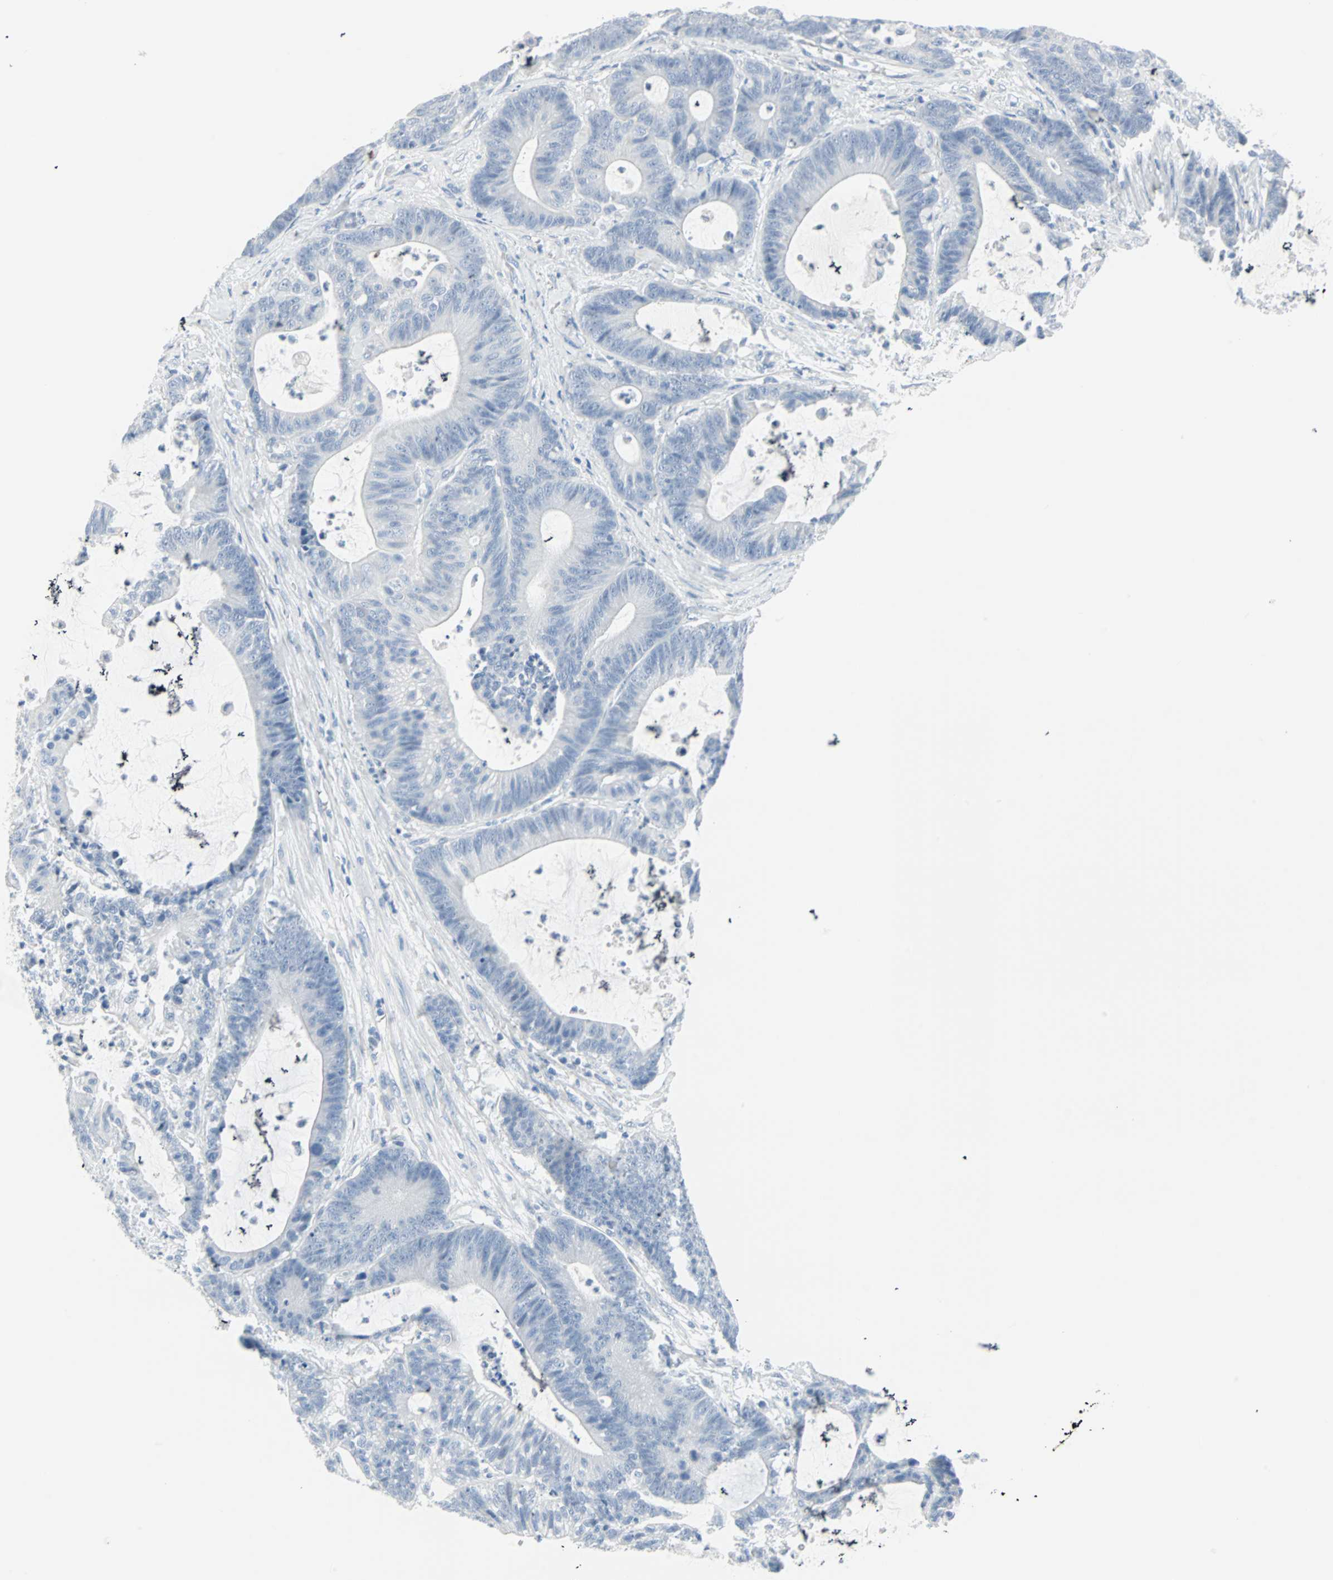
{"staining": {"intensity": "negative", "quantity": "none", "location": "none"}, "tissue": "colorectal cancer", "cell_type": "Tumor cells", "image_type": "cancer", "snomed": [{"axis": "morphology", "description": "Adenocarcinoma, NOS"}, {"axis": "topography", "description": "Colon"}], "caption": "High power microscopy micrograph of an IHC micrograph of colorectal adenocarcinoma, revealing no significant expression in tumor cells.", "gene": "STX1A", "patient": {"sex": "female", "age": 84}}